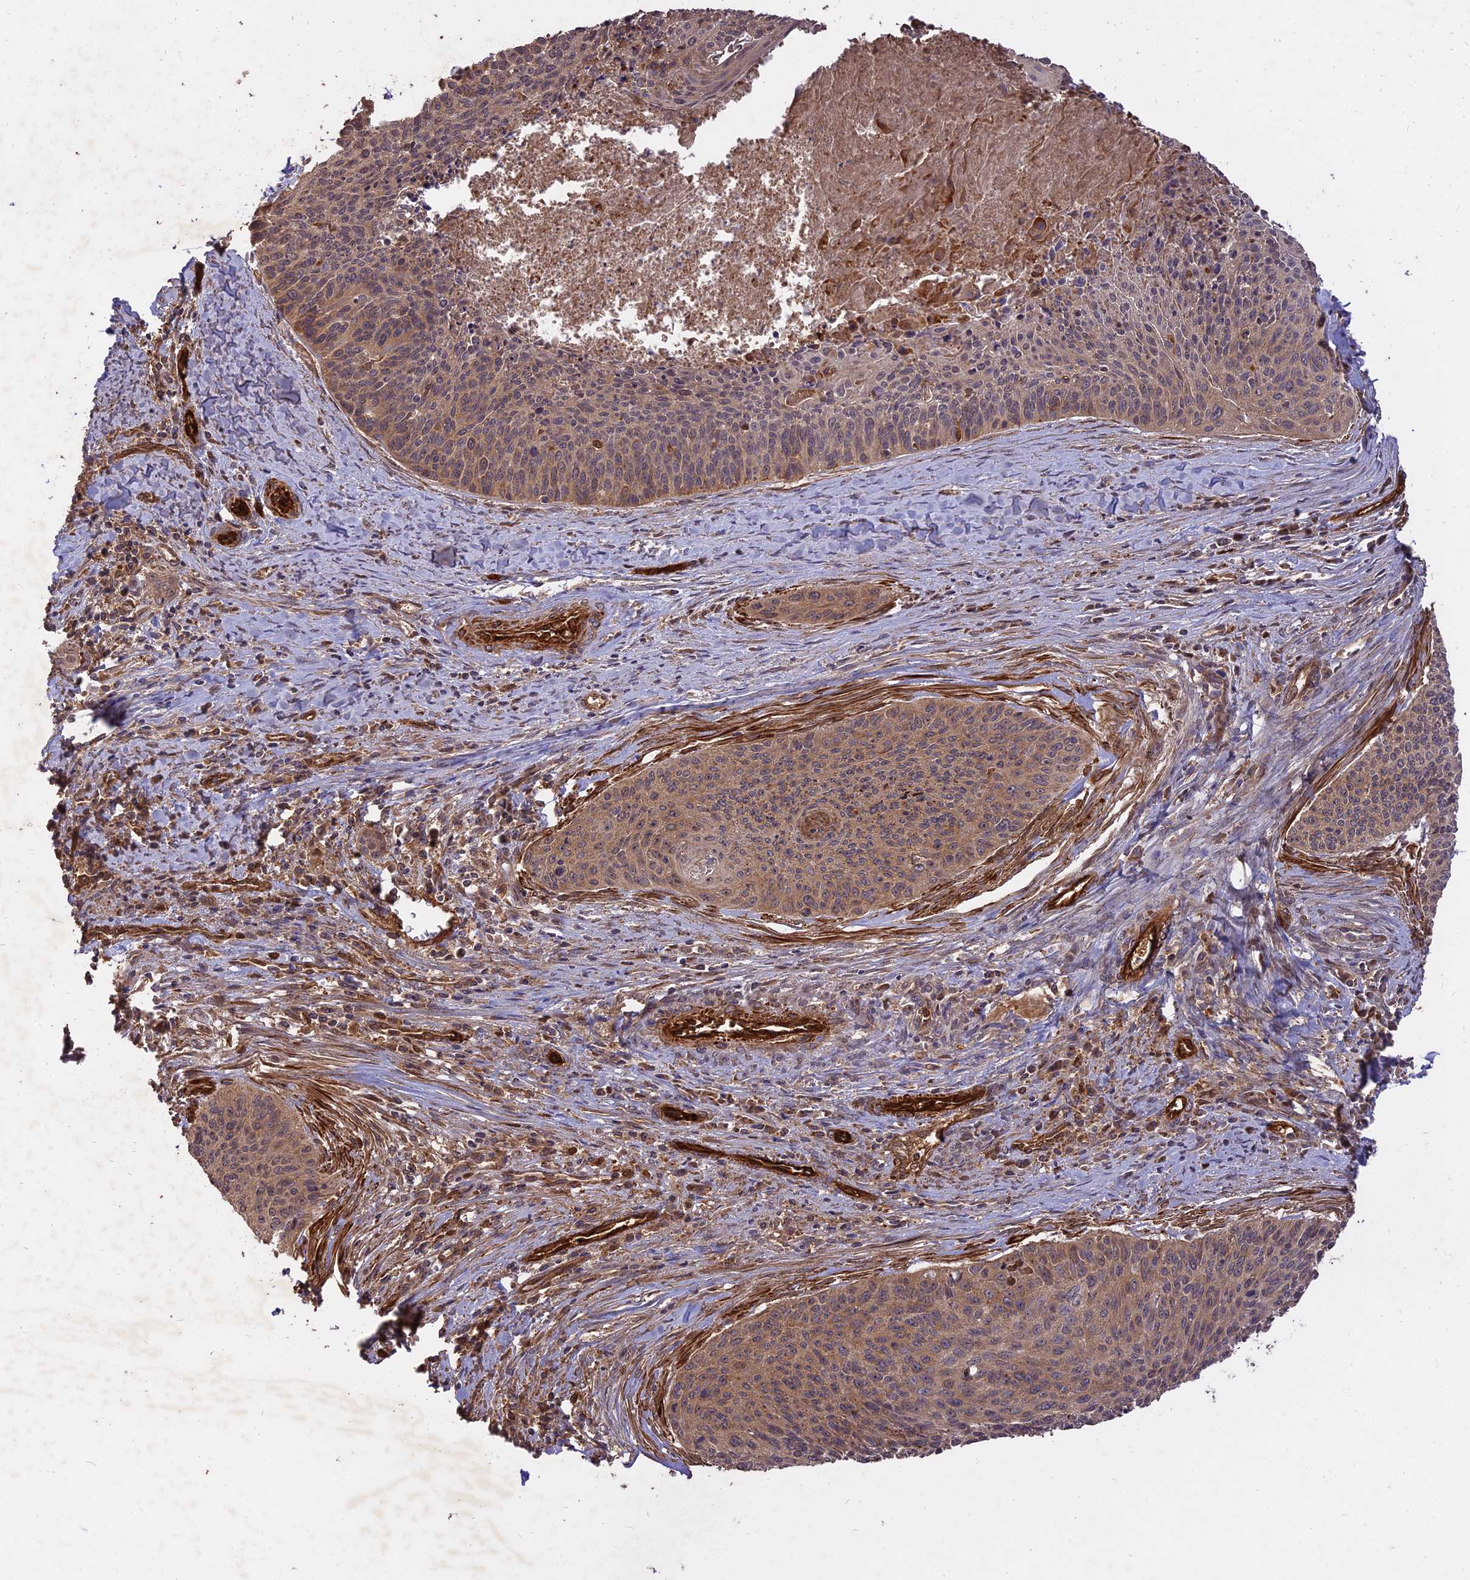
{"staining": {"intensity": "moderate", "quantity": "25%-75%", "location": "cytoplasmic/membranous"}, "tissue": "cervical cancer", "cell_type": "Tumor cells", "image_type": "cancer", "snomed": [{"axis": "morphology", "description": "Squamous cell carcinoma, NOS"}, {"axis": "topography", "description": "Cervix"}], "caption": "There is medium levels of moderate cytoplasmic/membranous expression in tumor cells of squamous cell carcinoma (cervical), as demonstrated by immunohistochemical staining (brown color).", "gene": "SAC3D1", "patient": {"sex": "female", "age": 55}}